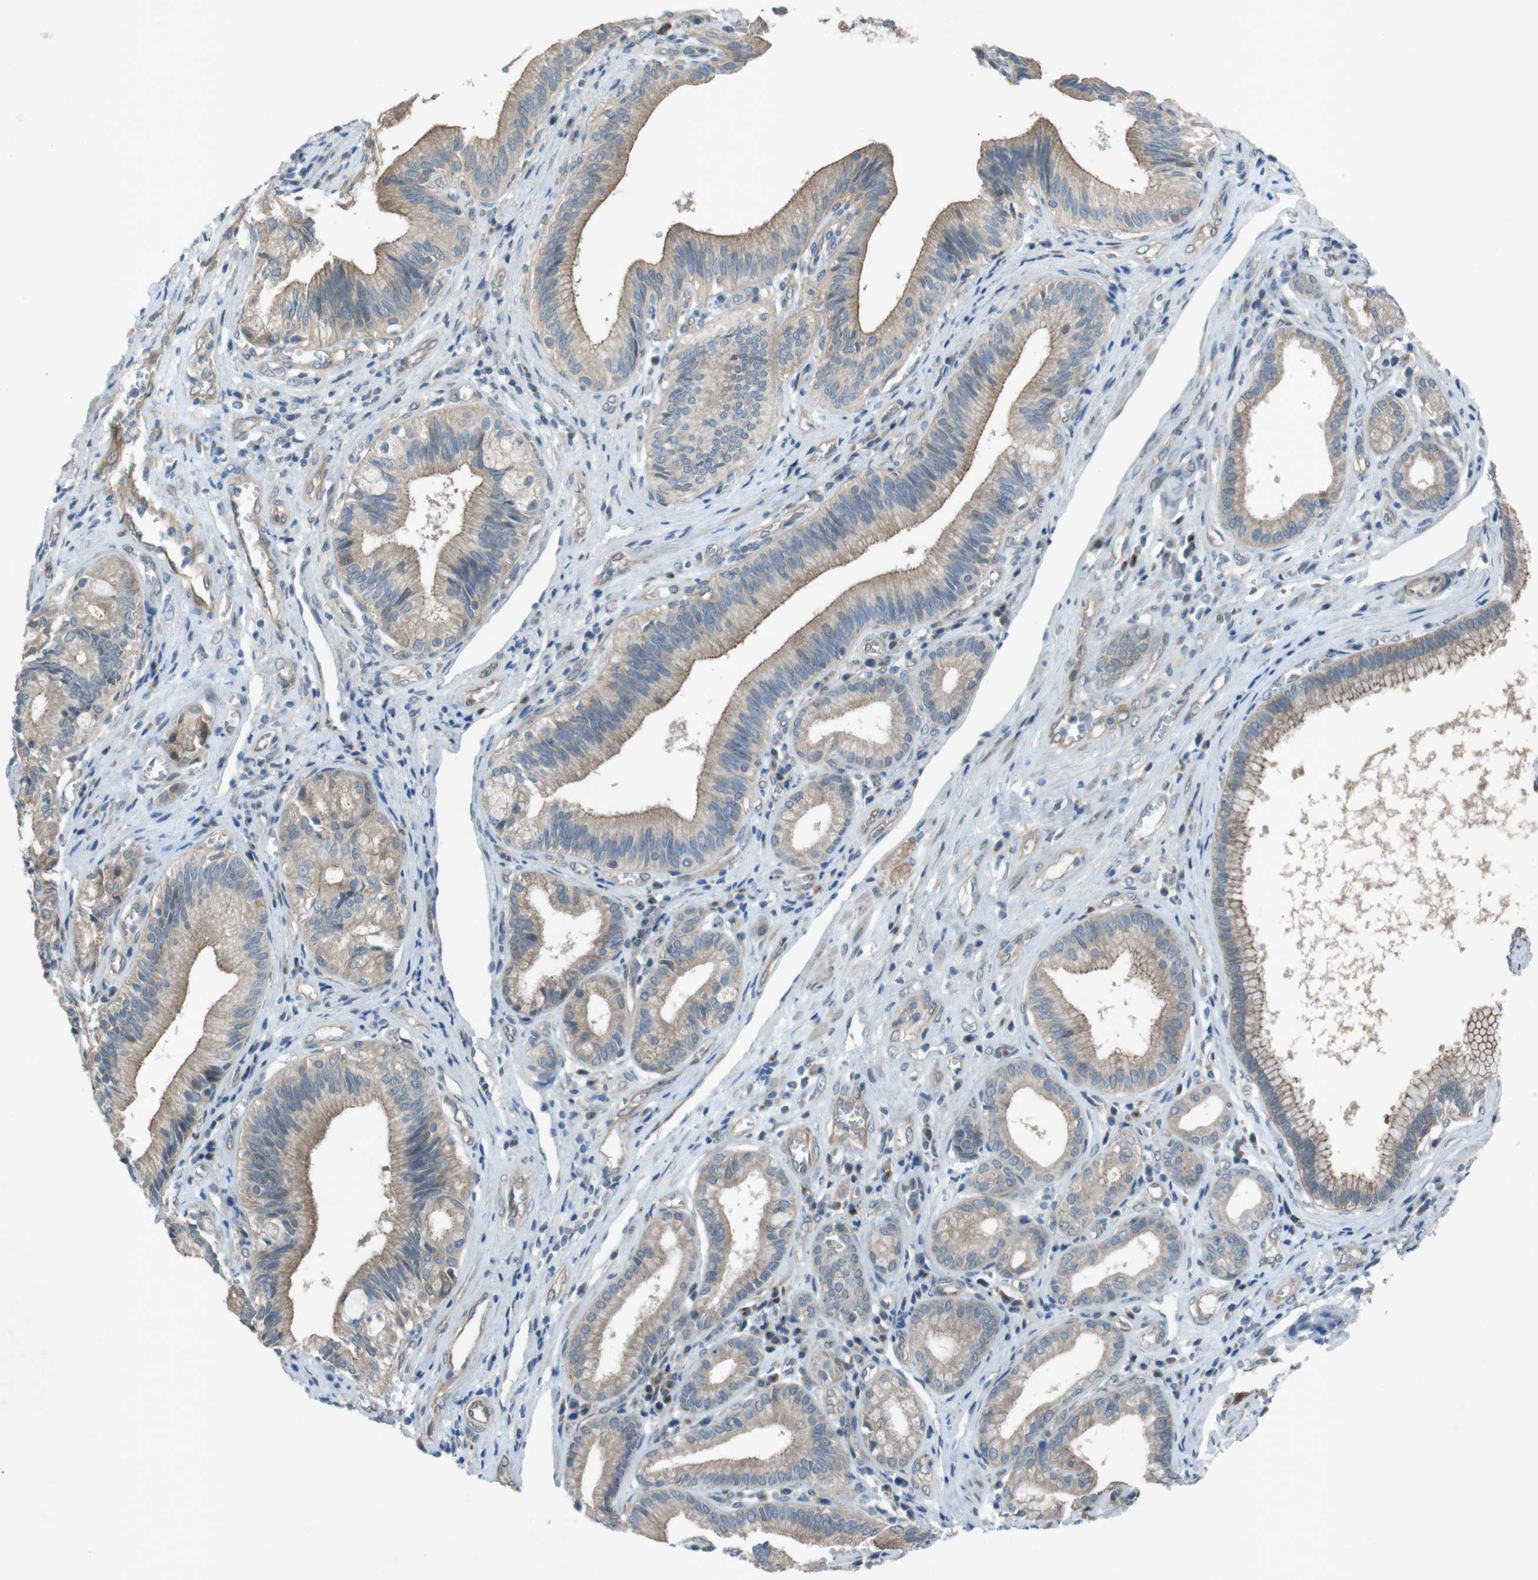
{"staining": {"intensity": "weak", "quantity": ">75%", "location": "cytoplasmic/membranous"}, "tissue": "pancreatic cancer", "cell_type": "Tumor cells", "image_type": "cancer", "snomed": [{"axis": "morphology", "description": "Adenocarcinoma, NOS"}, {"axis": "topography", "description": "Pancreas"}], "caption": "Pancreatic cancer (adenocarcinoma) tissue displays weak cytoplasmic/membranous staining in approximately >75% of tumor cells (DAB = brown stain, brightfield microscopy at high magnification).", "gene": "TMEM41B", "patient": {"sex": "female", "age": 75}}